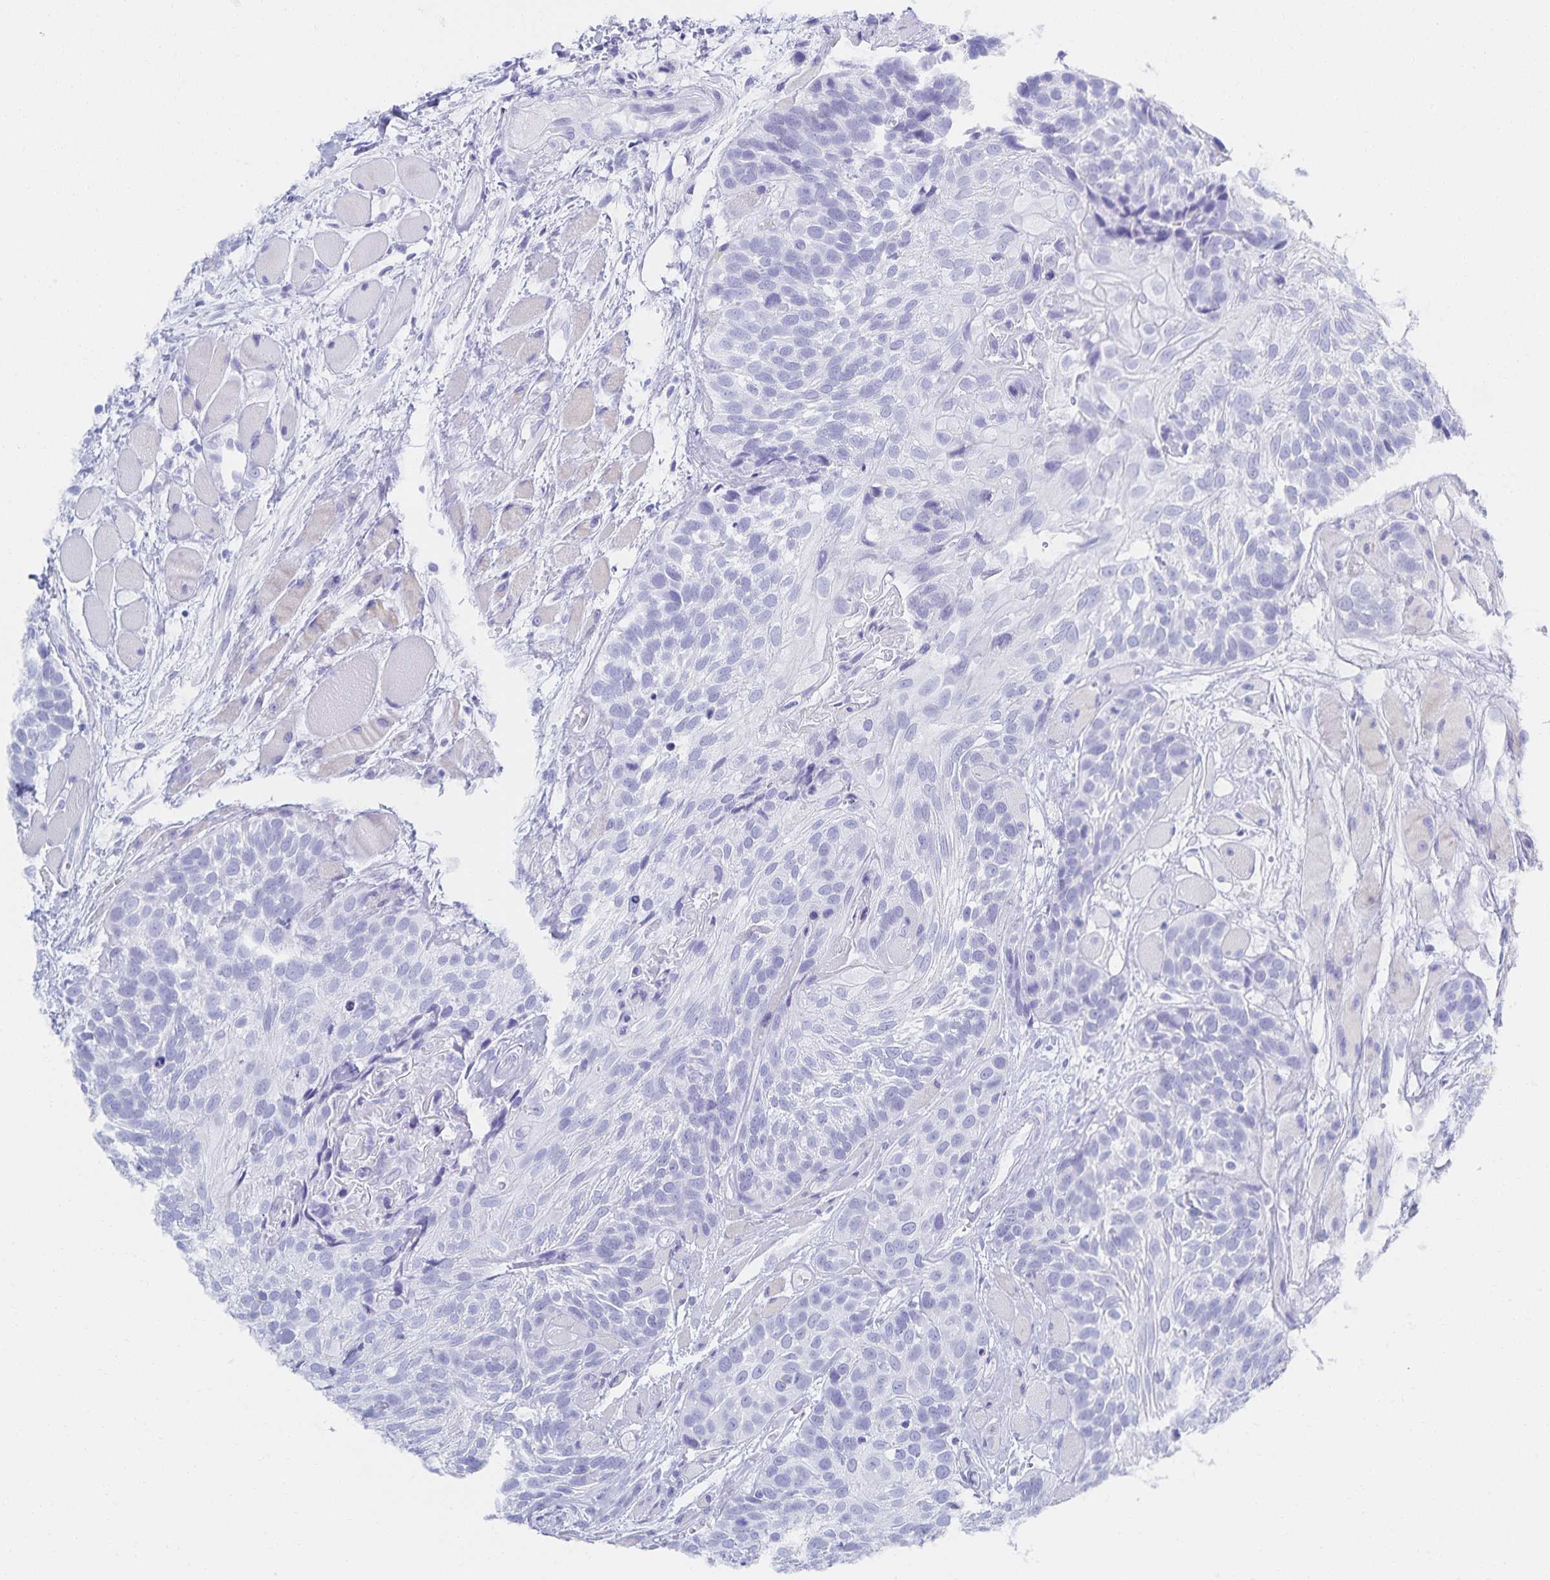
{"staining": {"intensity": "negative", "quantity": "none", "location": "none"}, "tissue": "head and neck cancer", "cell_type": "Tumor cells", "image_type": "cancer", "snomed": [{"axis": "morphology", "description": "Squamous cell carcinoma, NOS"}, {"axis": "topography", "description": "Head-Neck"}], "caption": "A histopathology image of squamous cell carcinoma (head and neck) stained for a protein exhibits no brown staining in tumor cells.", "gene": "SNTN", "patient": {"sex": "female", "age": 50}}